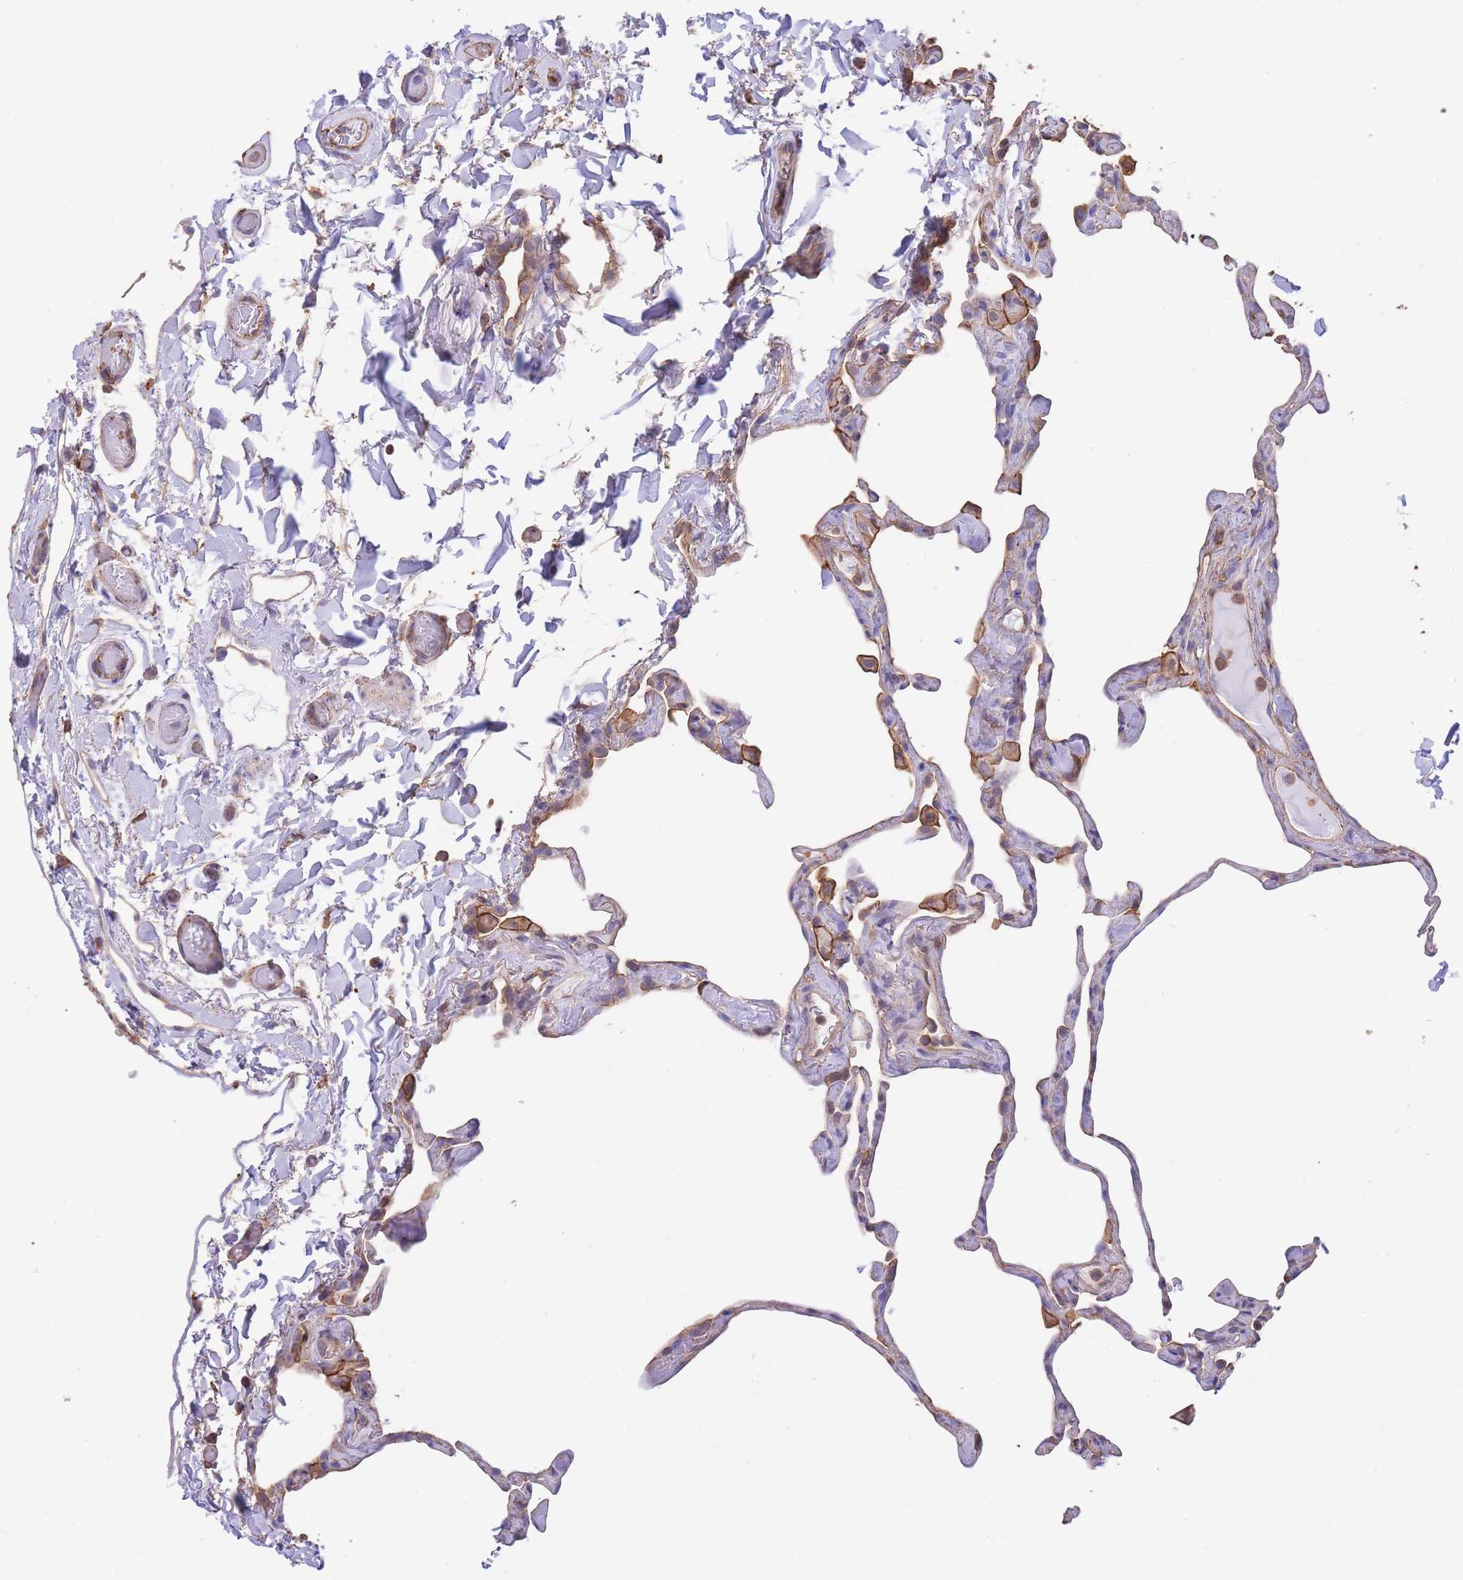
{"staining": {"intensity": "negative", "quantity": "none", "location": "none"}, "tissue": "lung", "cell_type": "Alveolar cells", "image_type": "normal", "snomed": [{"axis": "morphology", "description": "Normal tissue, NOS"}, {"axis": "topography", "description": "Lung"}], "caption": "Alveolar cells show no significant protein staining in benign lung. (DAB immunohistochemistry, high magnification).", "gene": "LRRN4CL", "patient": {"sex": "male", "age": 65}}